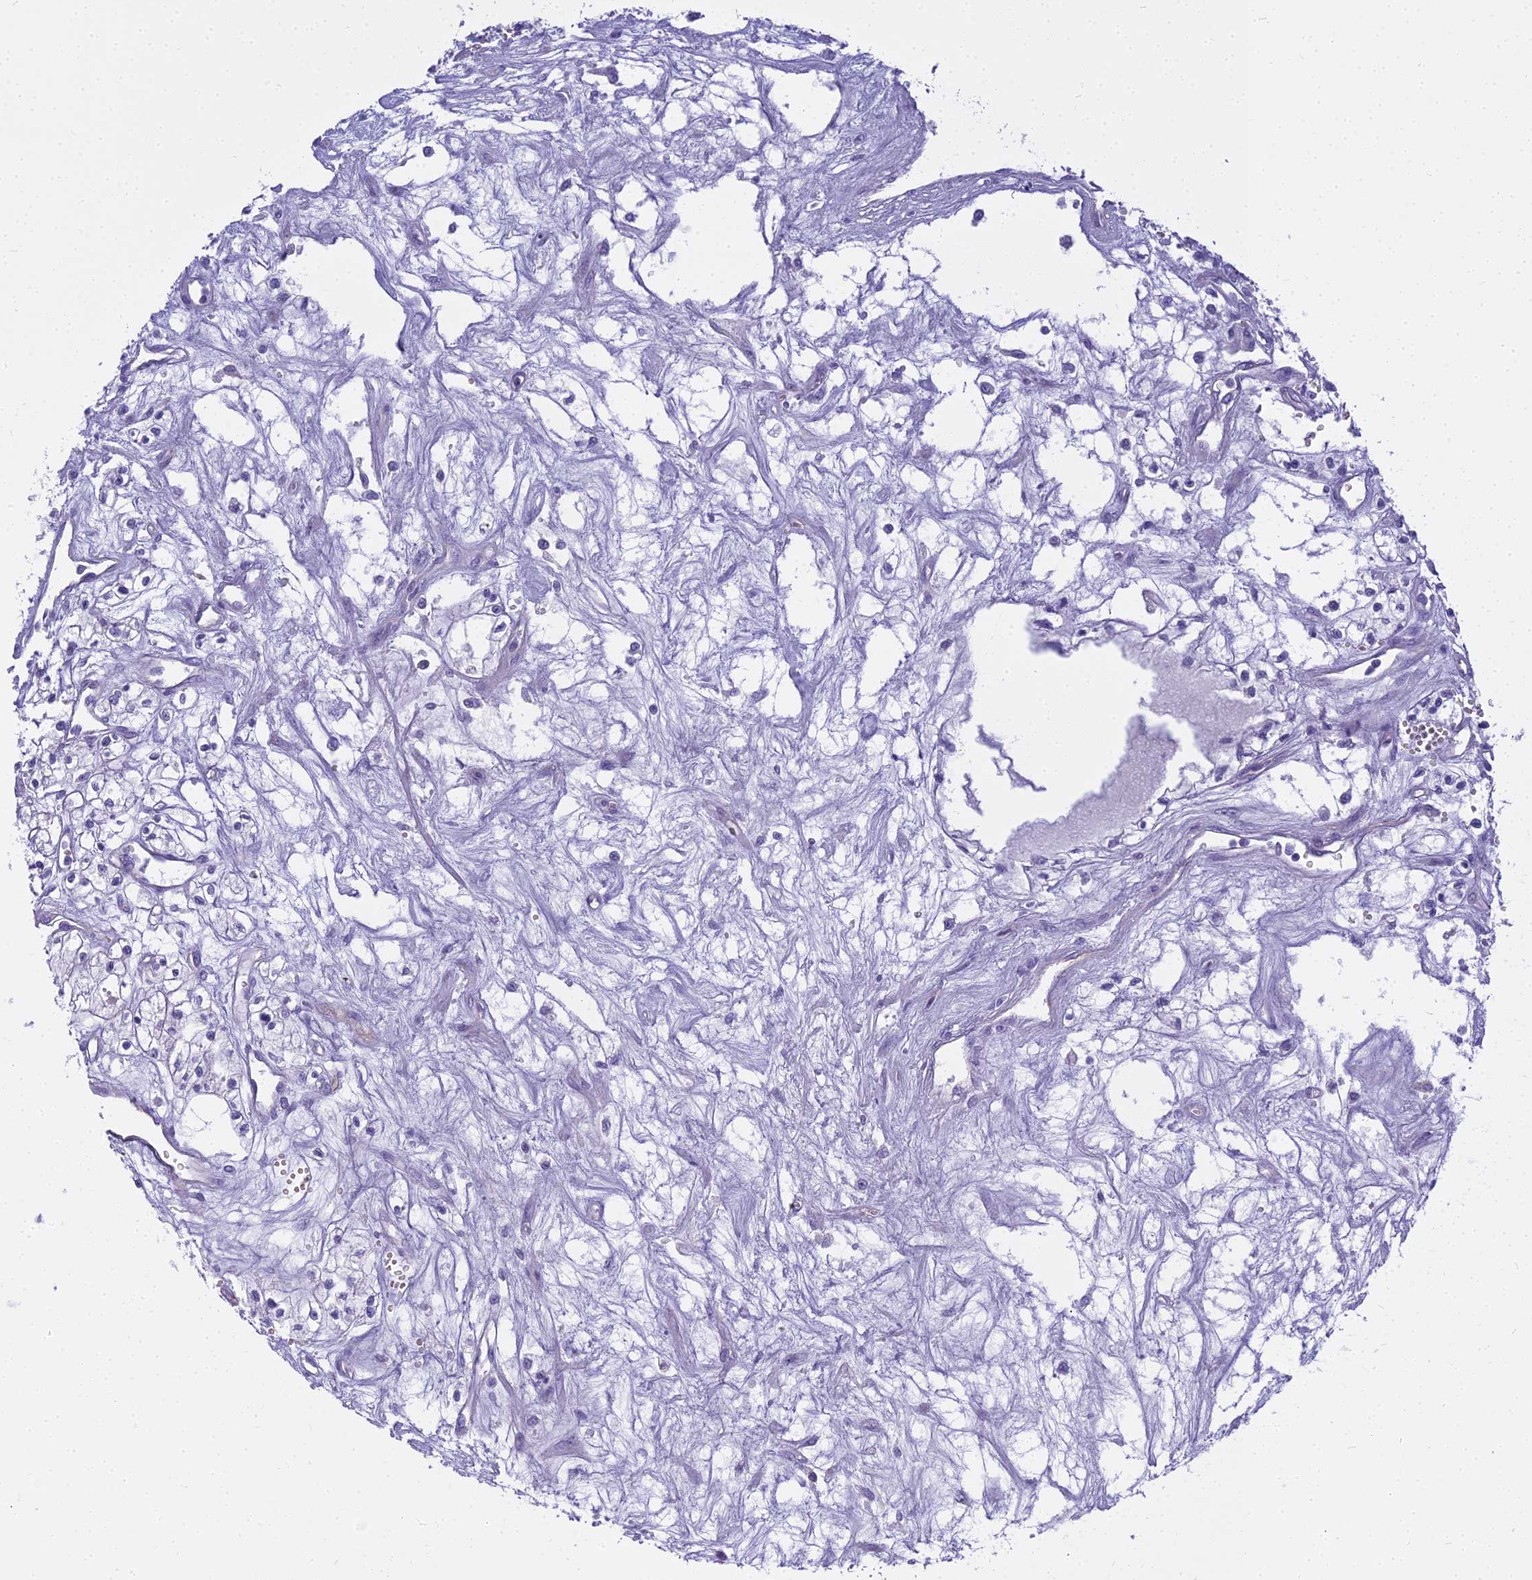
{"staining": {"intensity": "negative", "quantity": "none", "location": "none"}, "tissue": "renal cancer", "cell_type": "Tumor cells", "image_type": "cancer", "snomed": [{"axis": "morphology", "description": "Adenocarcinoma, NOS"}, {"axis": "topography", "description": "Kidney"}], "caption": "Tumor cells show no significant staining in renal cancer (adenocarcinoma). (Immunohistochemistry, brightfield microscopy, high magnification).", "gene": "NINJ1", "patient": {"sex": "male", "age": 59}}